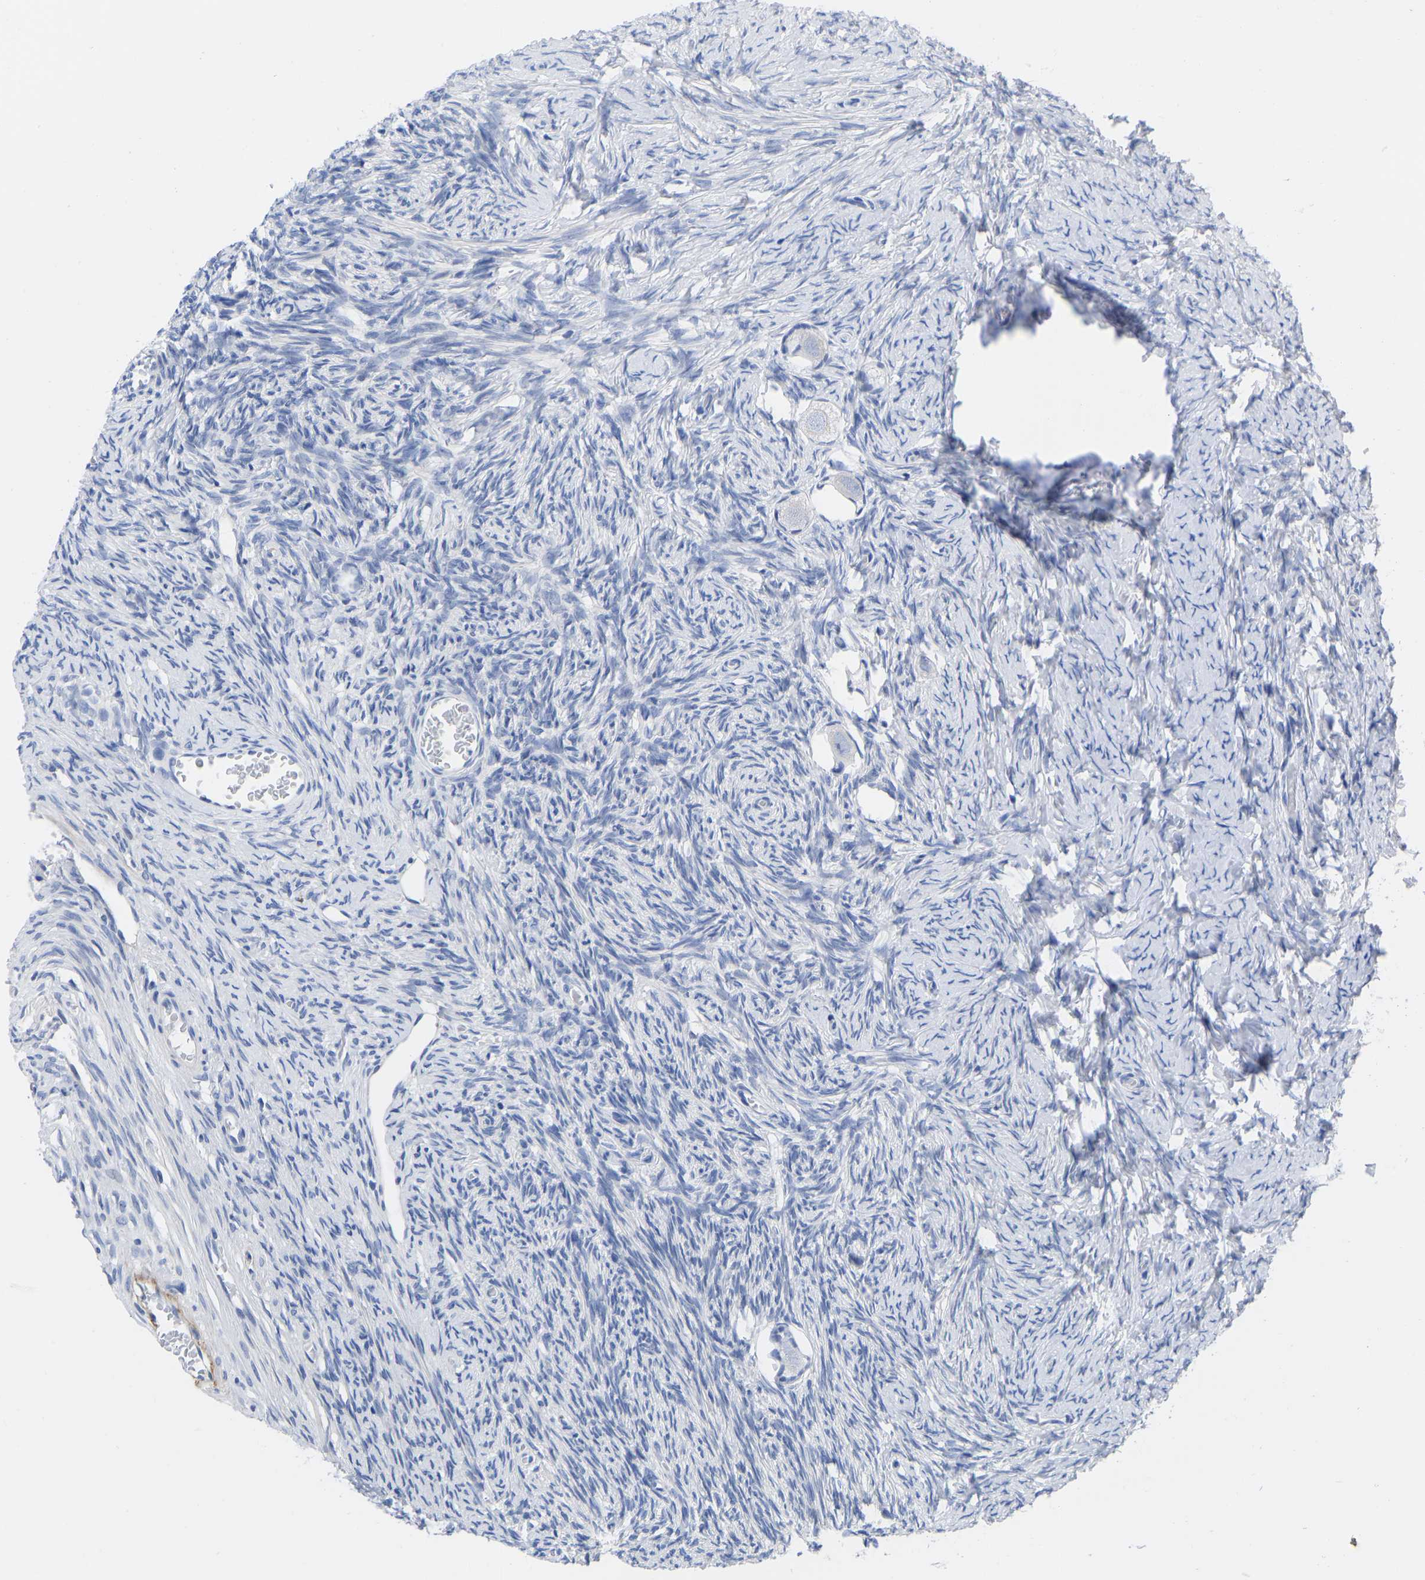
{"staining": {"intensity": "negative", "quantity": "none", "location": "none"}, "tissue": "ovary", "cell_type": "Follicle cells", "image_type": "normal", "snomed": [{"axis": "morphology", "description": "Normal tissue, NOS"}, {"axis": "topography", "description": "Ovary"}], "caption": "Immunohistochemistry image of unremarkable ovary stained for a protein (brown), which reveals no positivity in follicle cells.", "gene": "GPA33", "patient": {"sex": "female", "age": 27}}